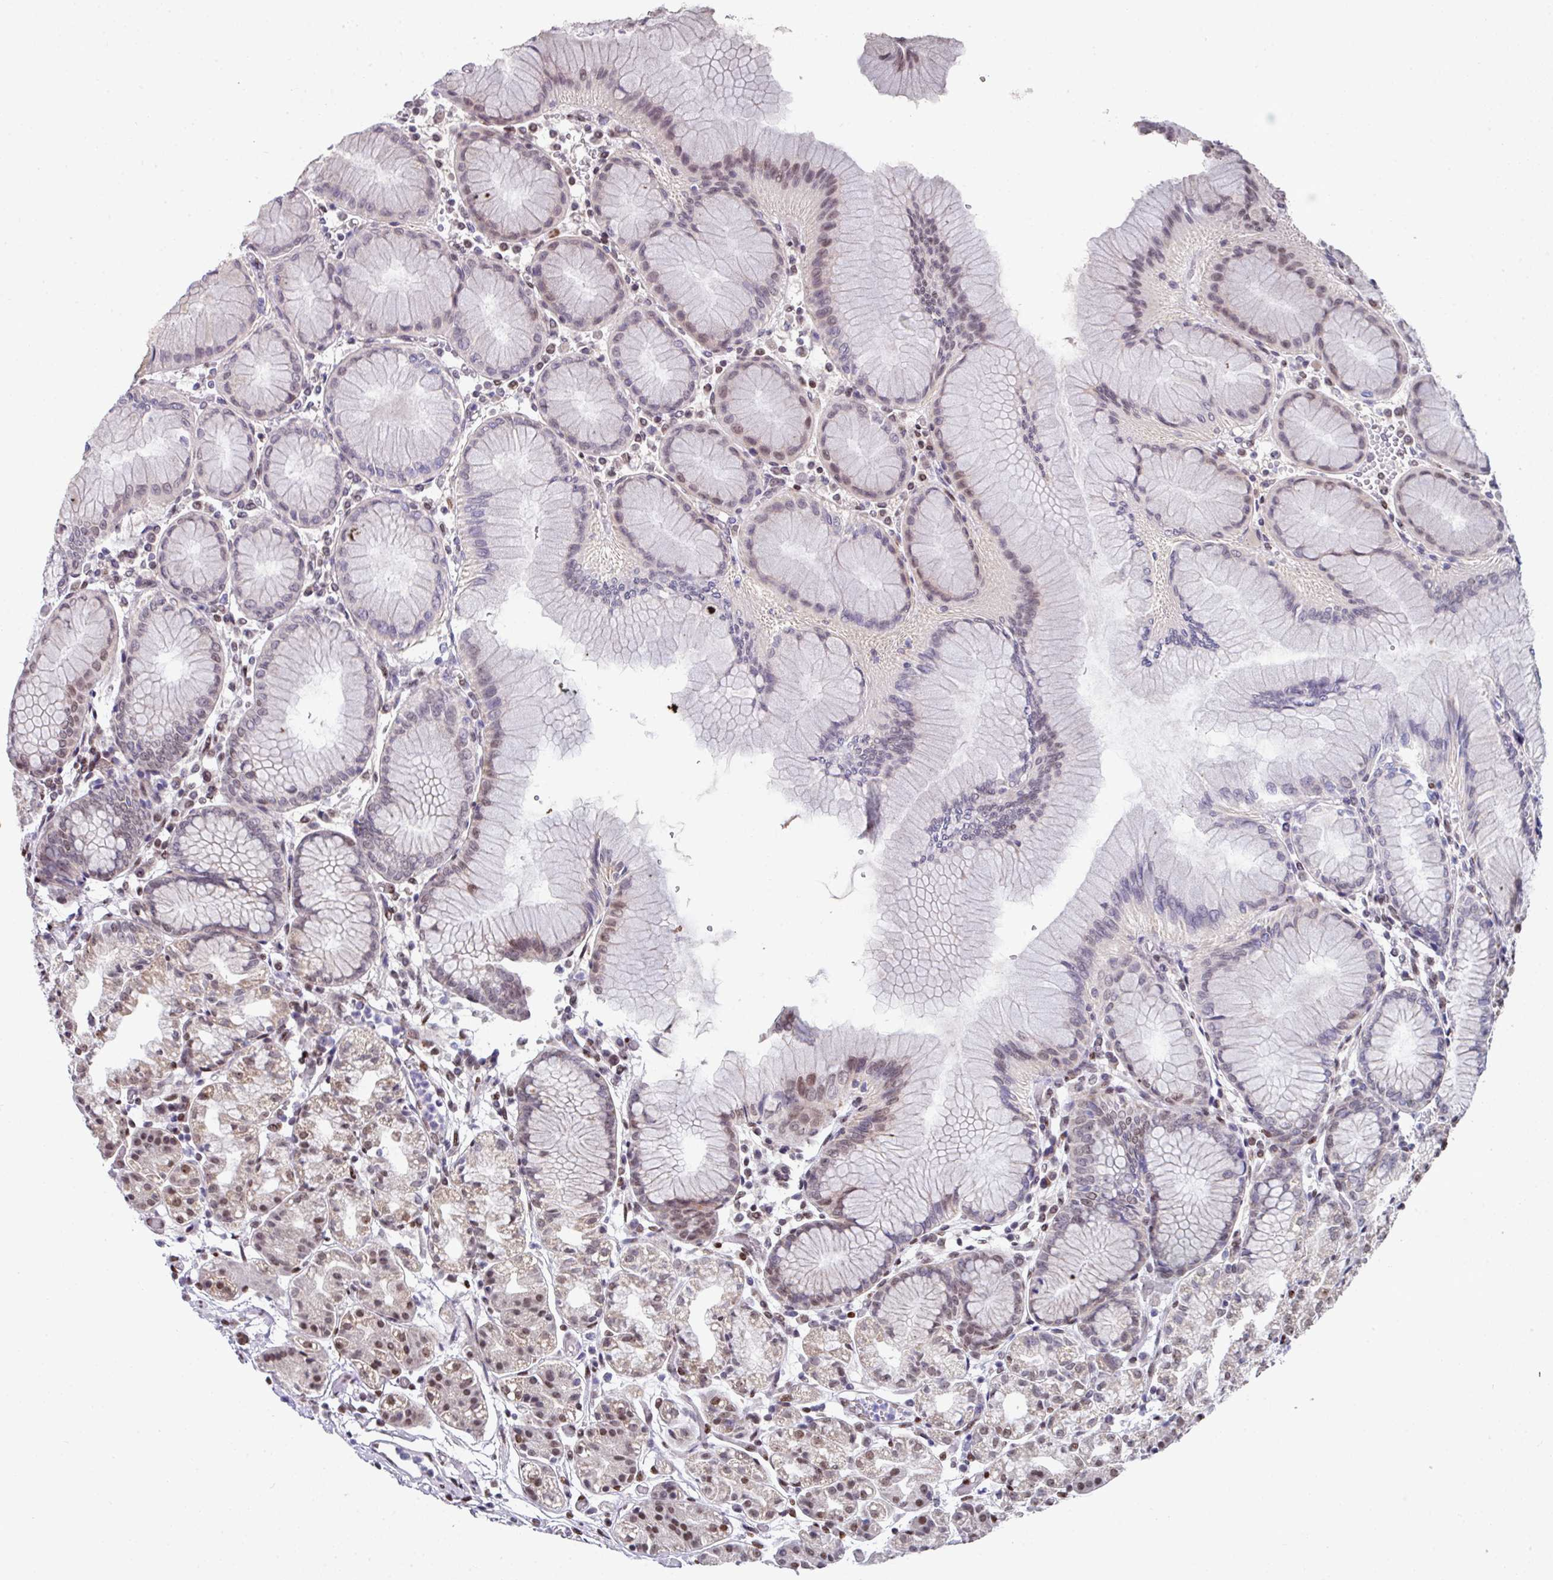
{"staining": {"intensity": "moderate", "quantity": "<25%", "location": "cytoplasmic/membranous,nuclear"}, "tissue": "stomach", "cell_type": "Glandular cells", "image_type": "normal", "snomed": [{"axis": "morphology", "description": "Normal tissue, NOS"}, {"axis": "topography", "description": "Stomach"}], "caption": "Glandular cells reveal low levels of moderate cytoplasmic/membranous,nuclear expression in about <25% of cells in normal human stomach.", "gene": "CBX7", "patient": {"sex": "female", "age": 57}}